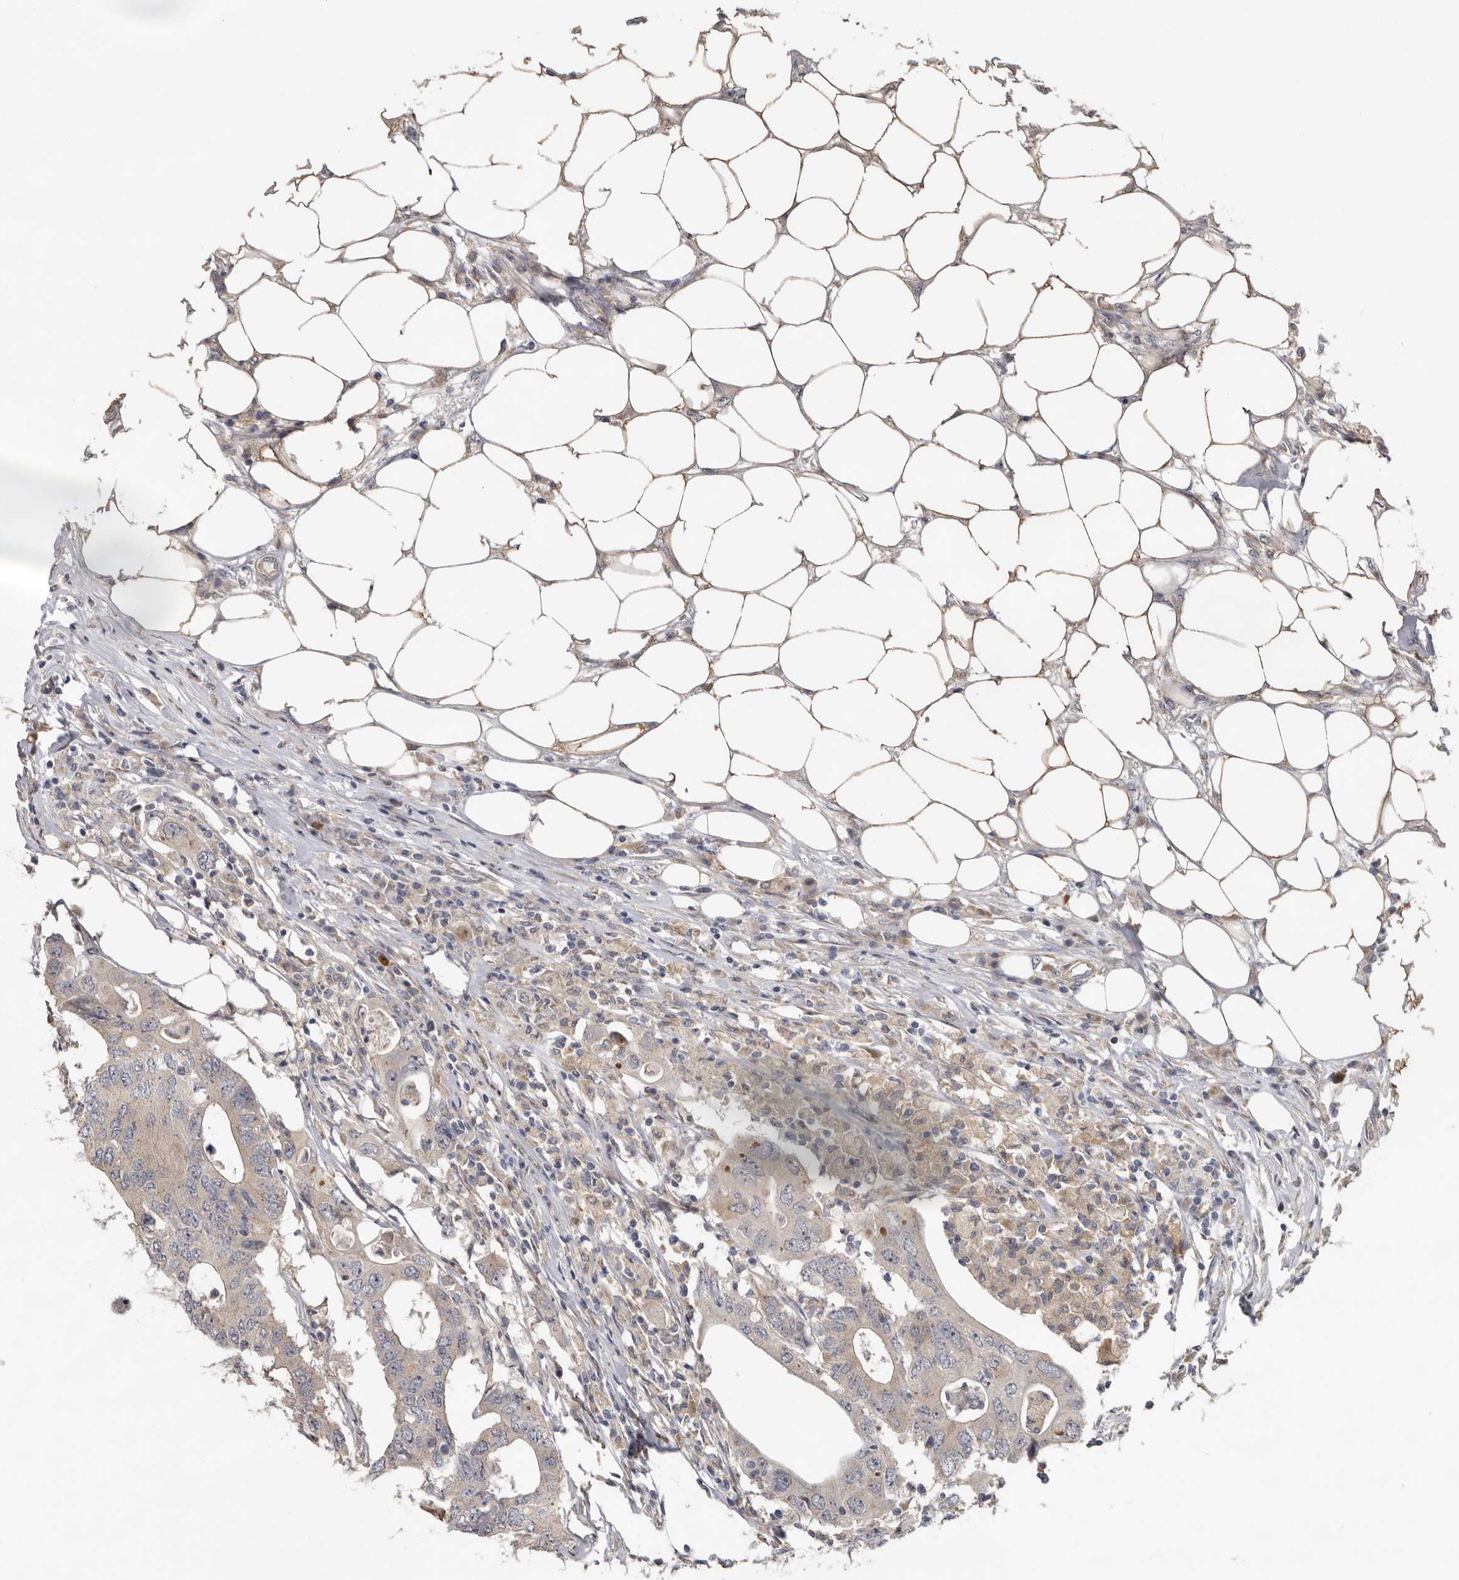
{"staining": {"intensity": "weak", "quantity": "25%-75%", "location": "cytoplasmic/membranous"}, "tissue": "colorectal cancer", "cell_type": "Tumor cells", "image_type": "cancer", "snomed": [{"axis": "morphology", "description": "Adenocarcinoma, NOS"}, {"axis": "topography", "description": "Colon"}], "caption": "Brown immunohistochemical staining in human colorectal cancer (adenocarcinoma) reveals weak cytoplasmic/membranous staining in approximately 25%-75% of tumor cells. Nuclei are stained in blue.", "gene": "HINT3", "patient": {"sex": "male", "age": 71}}